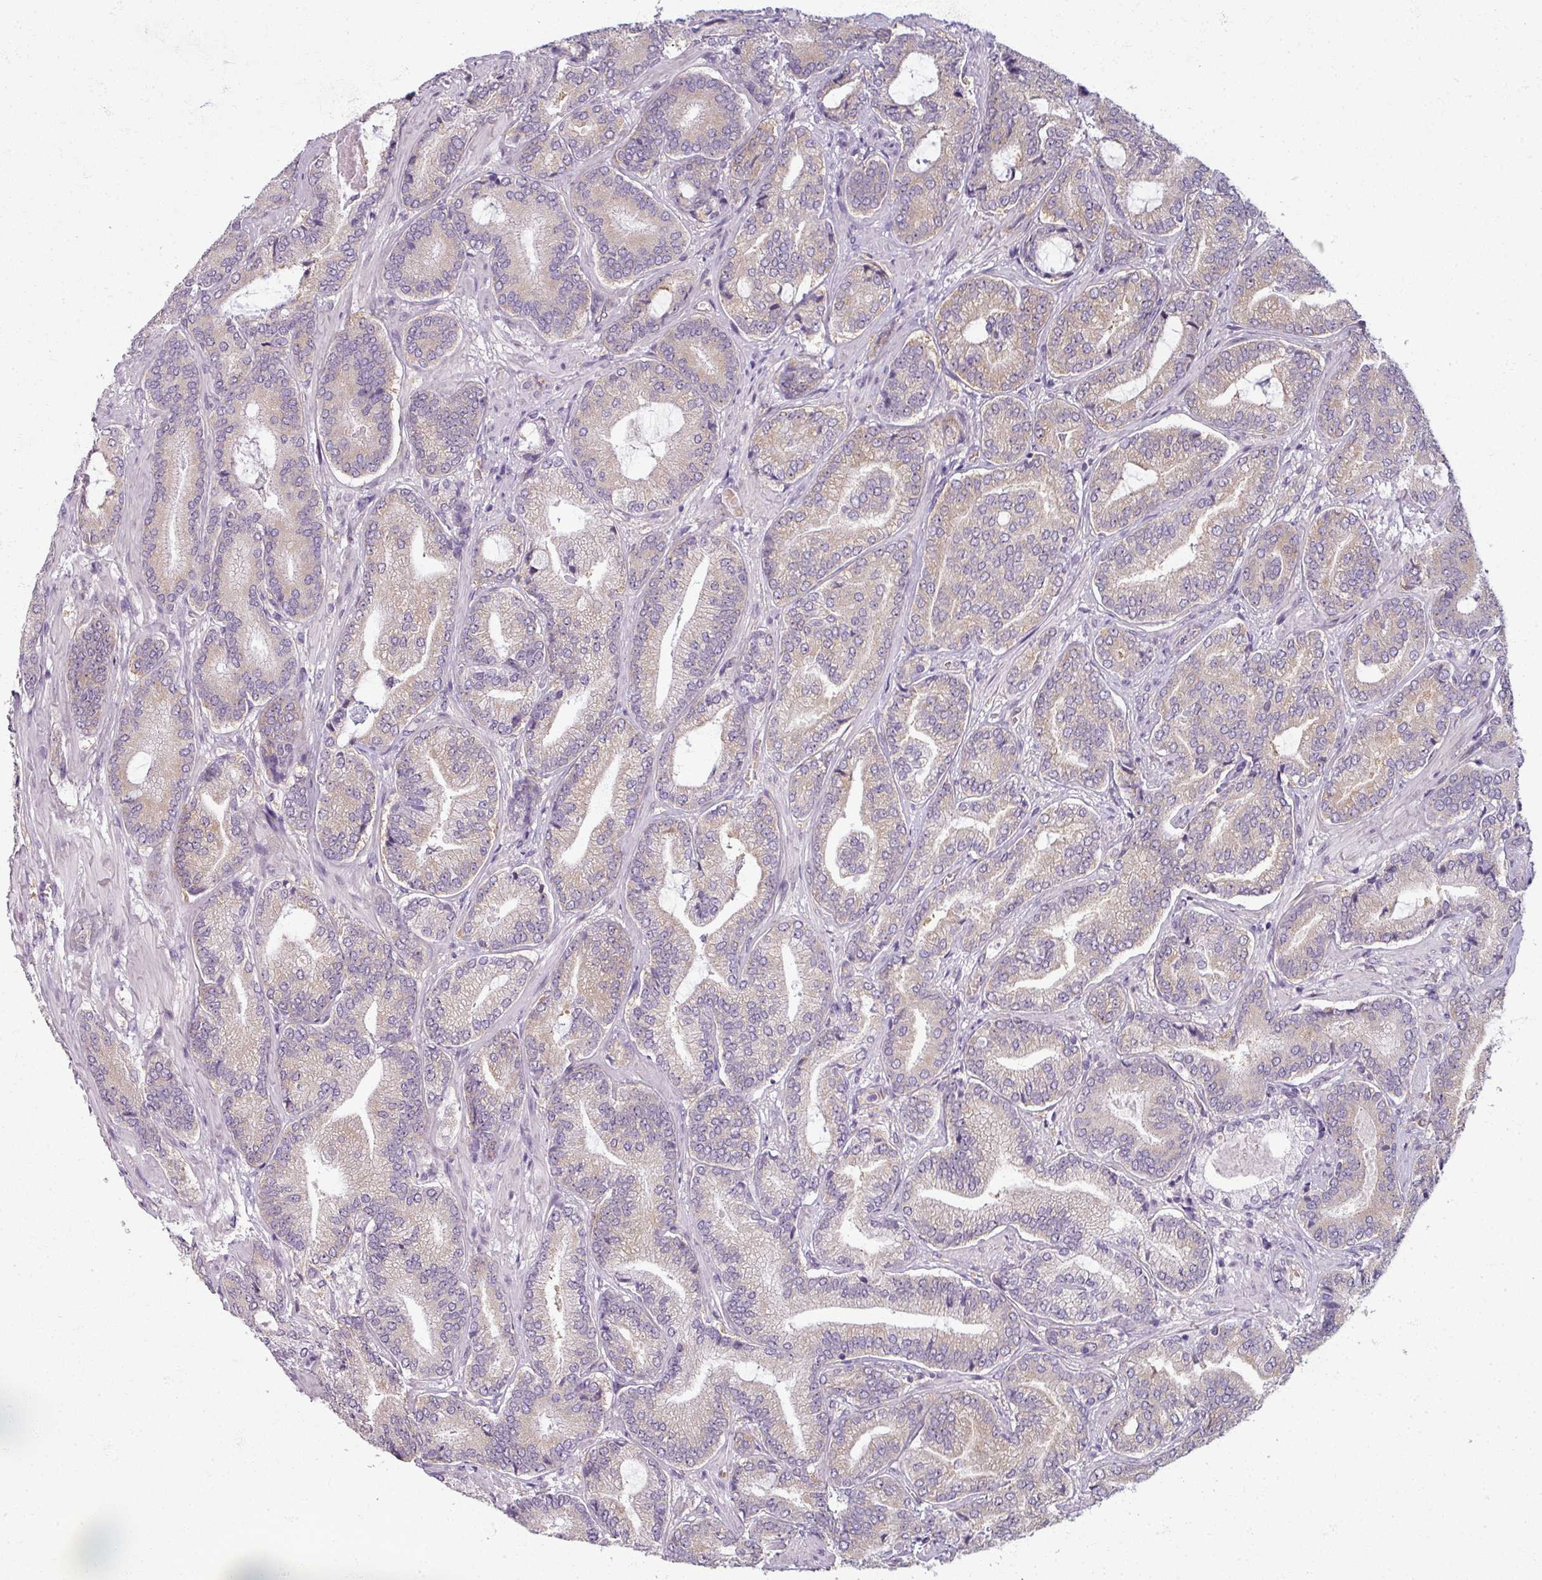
{"staining": {"intensity": "weak", "quantity": "<25%", "location": "cytoplasmic/membranous"}, "tissue": "prostate cancer", "cell_type": "Tumor cells", "image_type": "cancer", "snomed": [{"axis": "morphology", "description": "Adenocarcinoma, Low grade"}, {"axis": "topography", "description": "Prostate and seminal vesicle, NOS"}], "caption": "High magnification brightfield microscopy of adenocarcinoma (low-grade) (prostate) stained with DAB (brown) and counterstained with hematoxylin (blue): tumor cells show no significant expression.", "gene": "AGPAT4", "patient": {"sex": "male", "age": 61}}